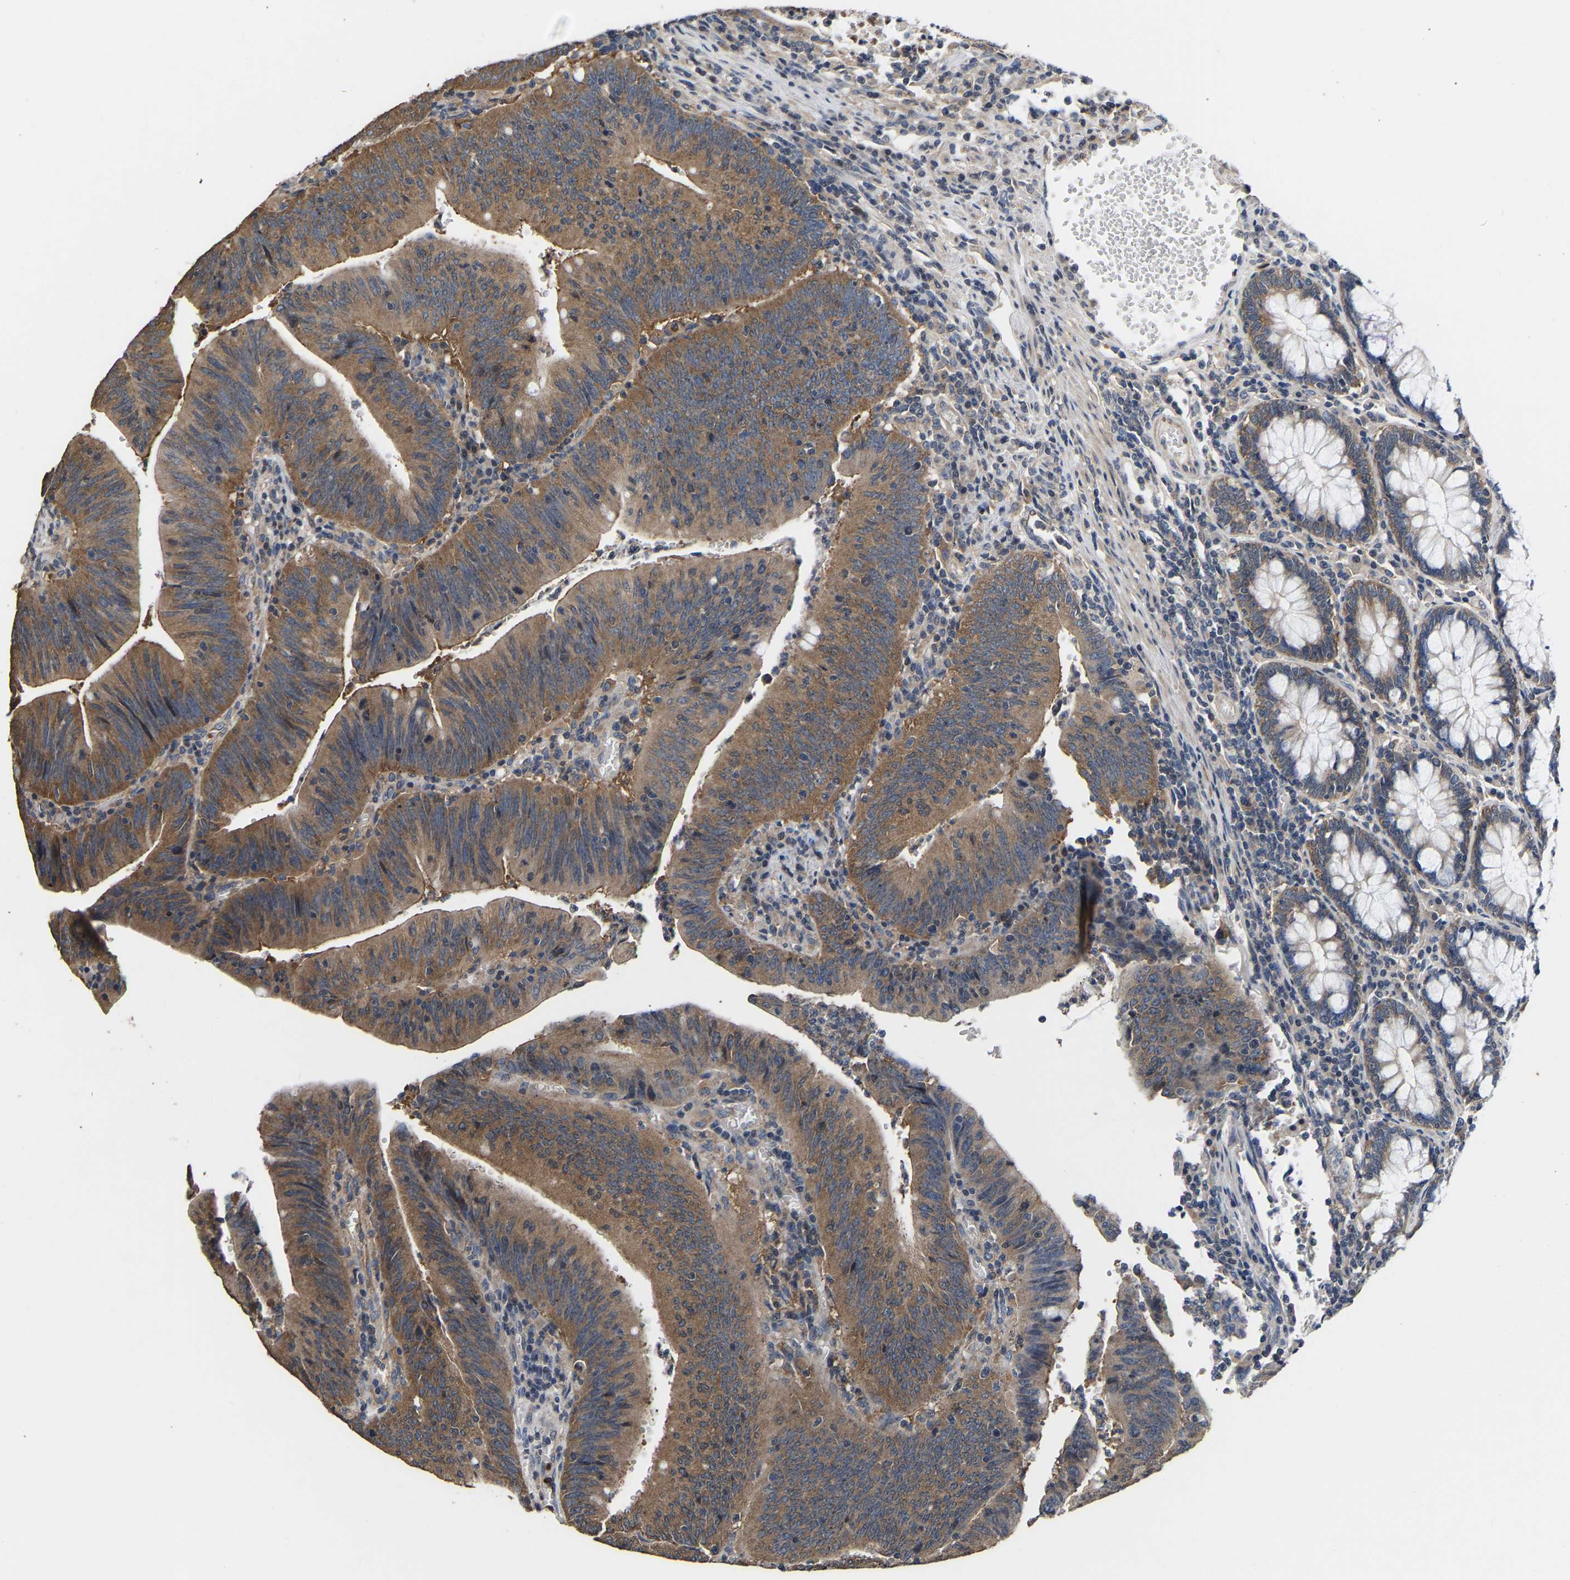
{"staining": {"intensity": "moderate", "quantity": ">75%", "location": "cytoplasmic/membranous"}, "tissue": "colorectal cancer", "cell_type": "Tumor cells", "image_type": "cancer", "snomed": [{"axis": "morphology", "description": "Normal tissue, NOS"}, {"axis": "morphology", "description": "Adenocarcinoma, NOS"}, {"axis": "topography", "description": "Rectum"}], "caption": "Immunohistochemistry (IHC) of adenocarcinoma (colorectal) shows medium levels of moderate cytoplasmic/membranous positivity in about >75% of tumor cells.", "gene": "AIMP2", "patient": {"sex": "female", "age": 66}}